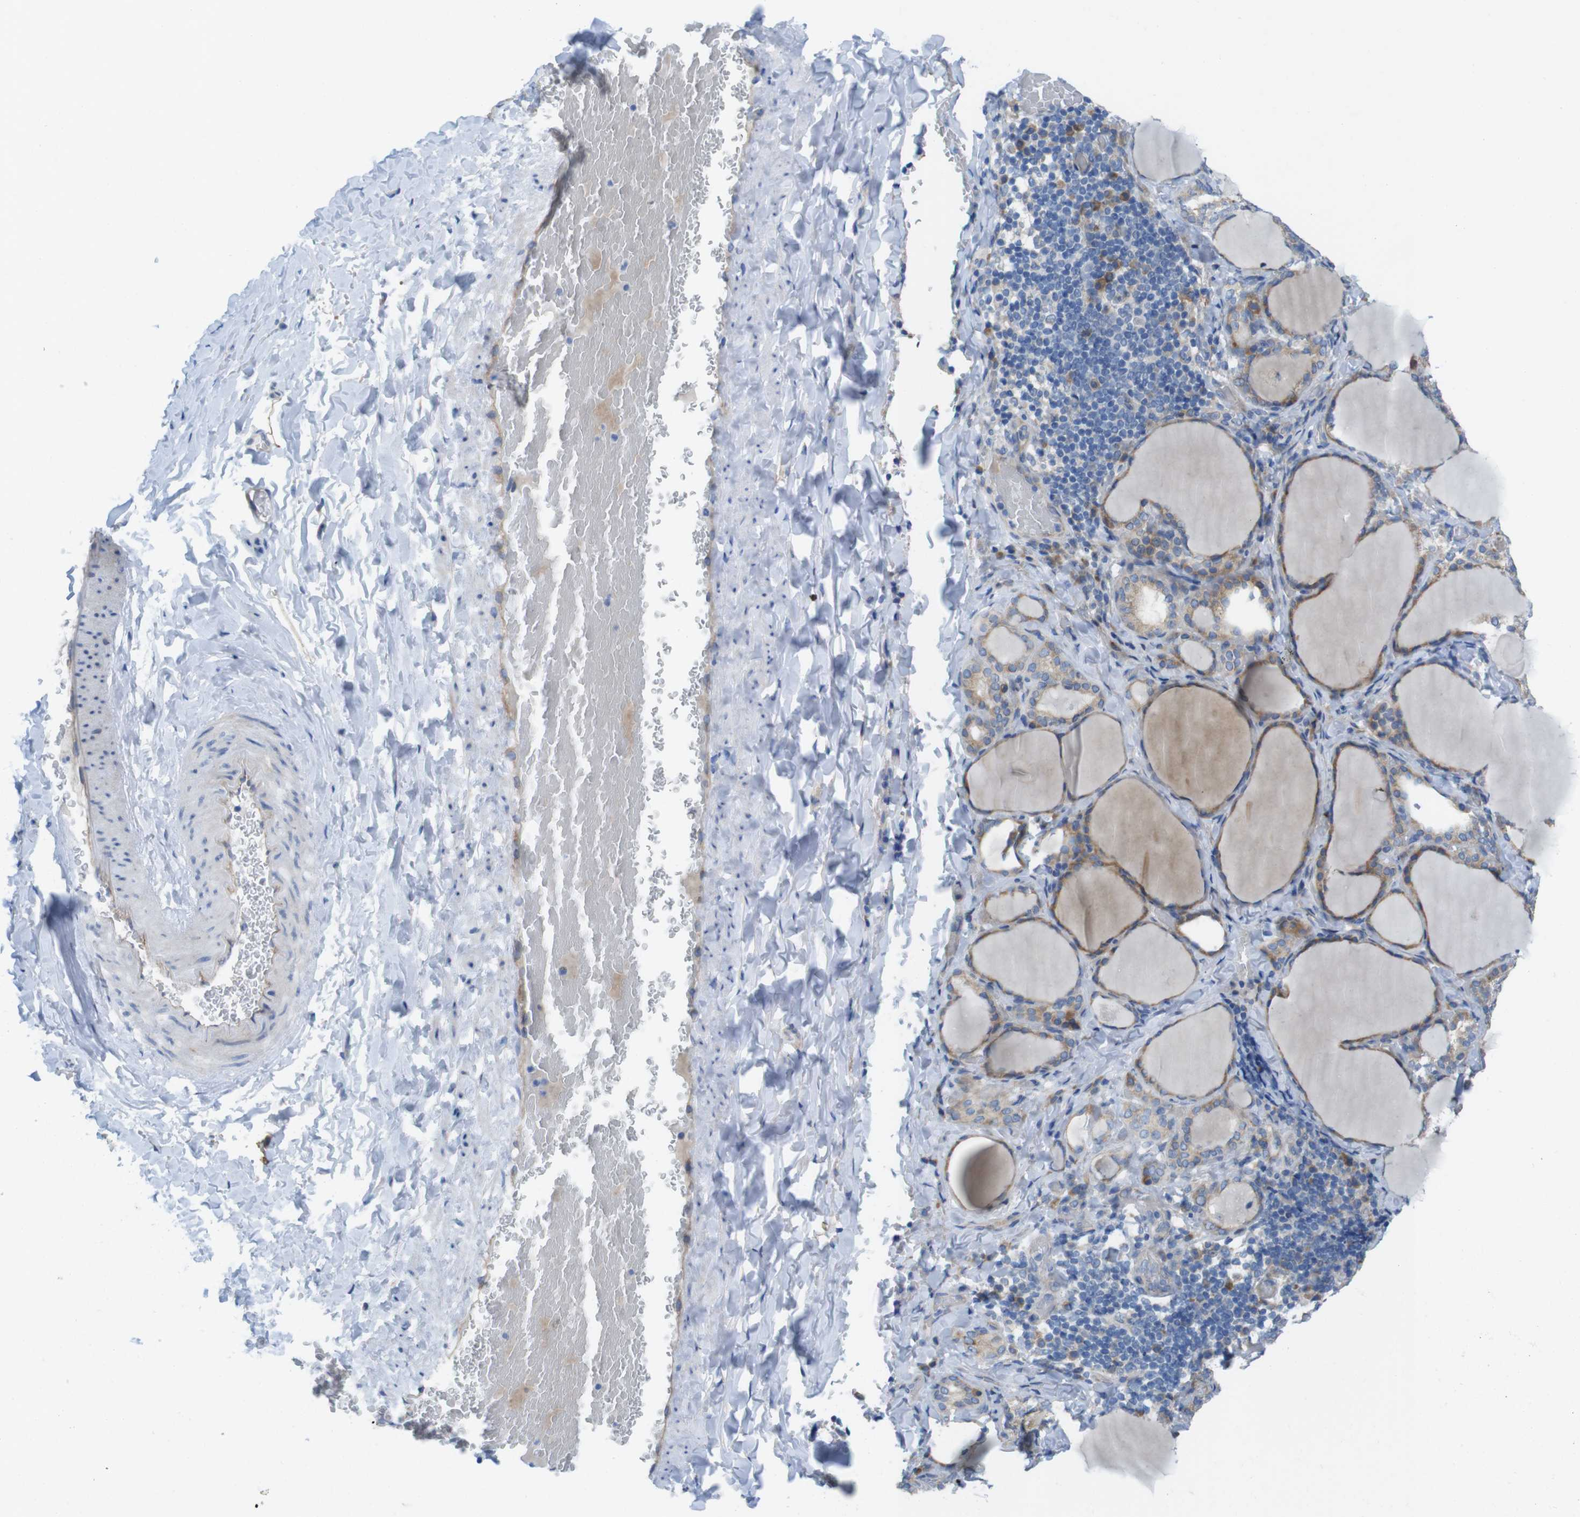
{"staining": {"intensity": "moderate", "quantity": ">75%", "location": "cytoplasmic/membranous"}, "tissue": "thyroid gland", "cell_type": "Glandular cells", "image_type": "normal", "snomed": [{"axis": "morphology", "description": "Normal tissue, NOS"}, {"axis": "morphology", "description": "Papillary adenocarcinoma, NOS"}, {"axis": "topography", "description": "Thyroid gland"}], "caption": "Protein analysis of benign thyroid gland reveals moderate cytoplasmic/membranous expression in approximately >75% of glandular cells.", "gene": "TMEM234", "patient": {"sex": "female", "age": 30}}